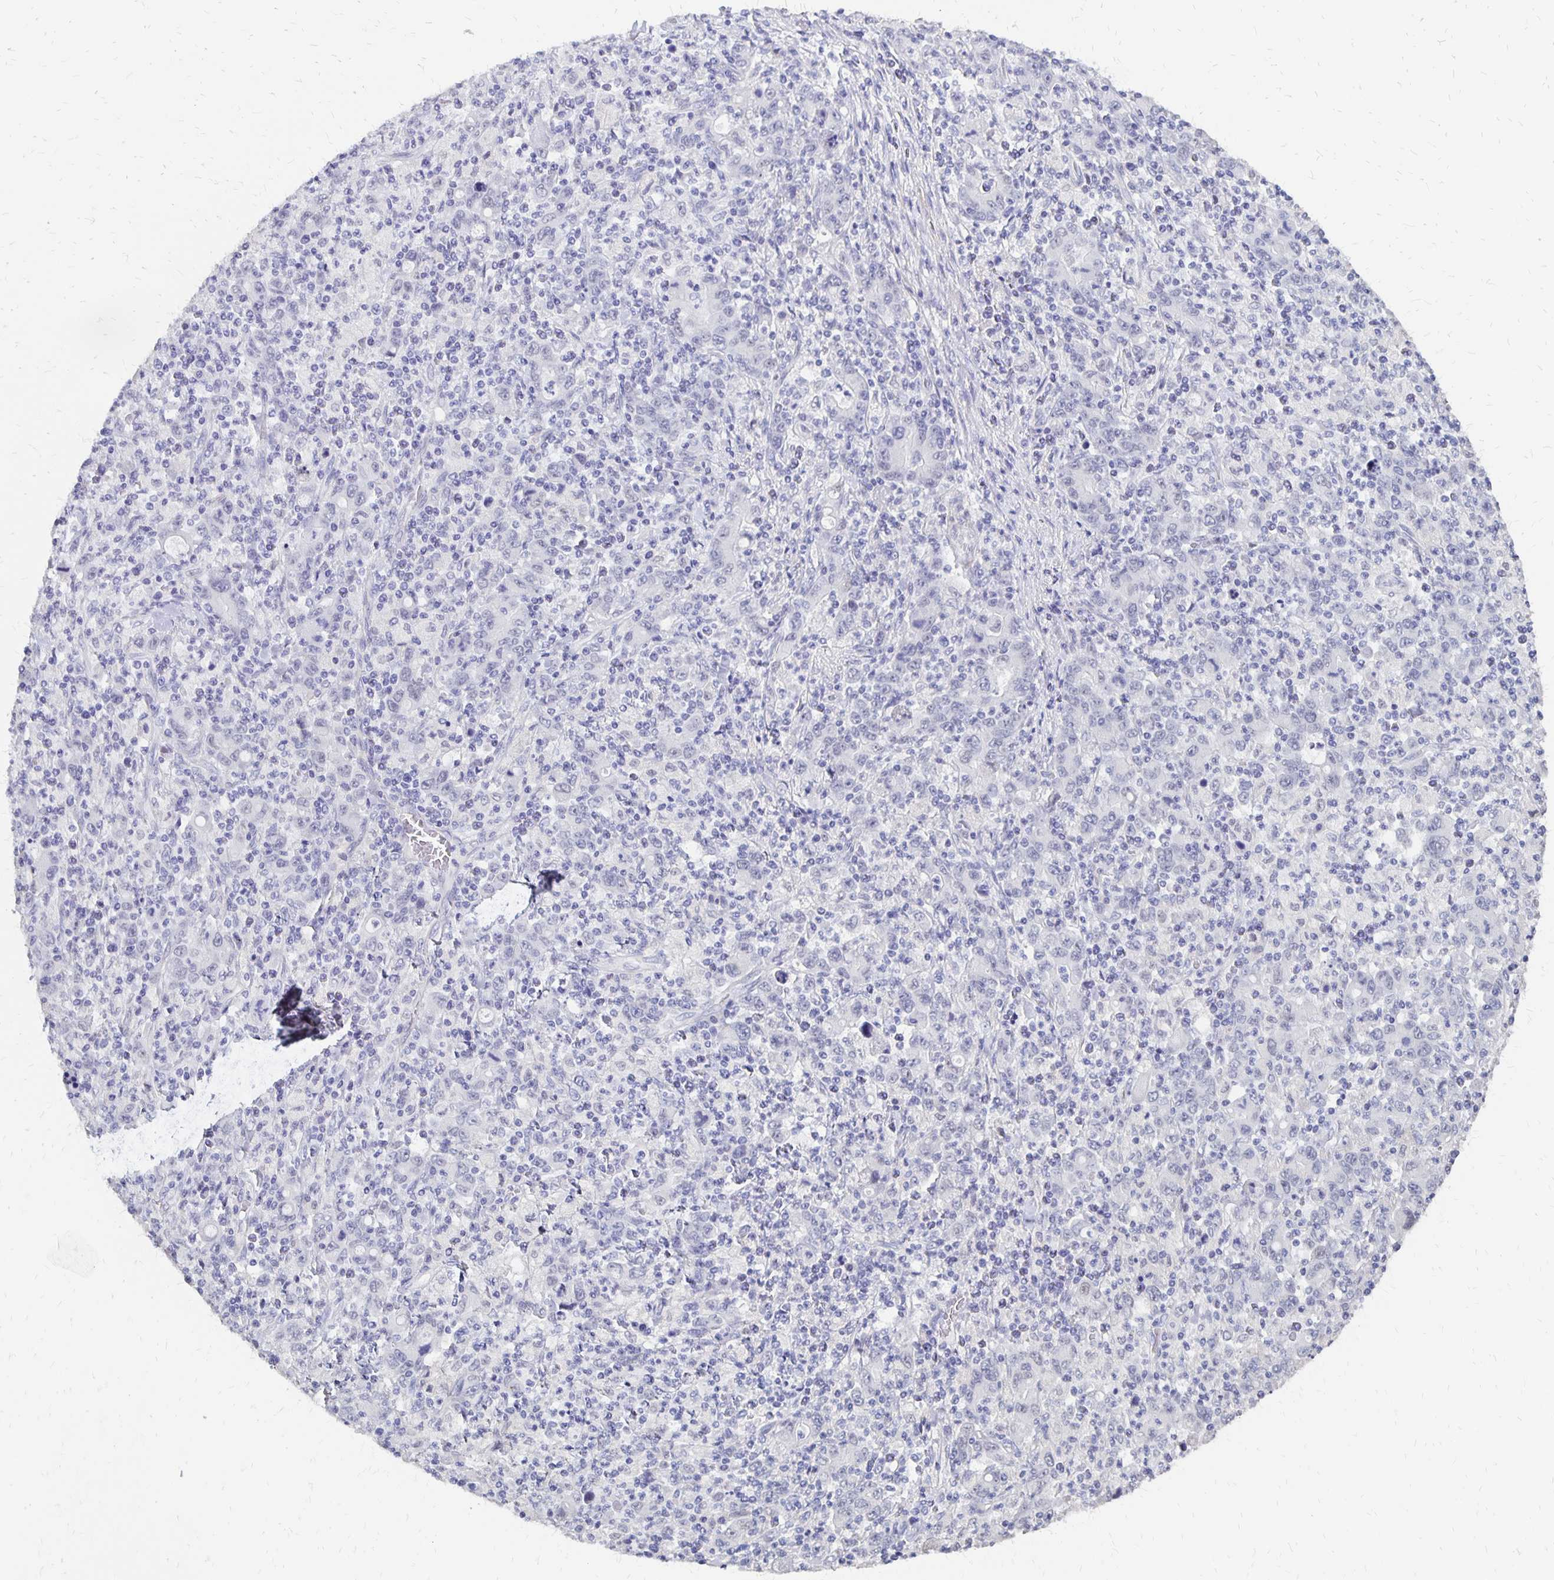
{"staining": {"intensity": "negative", "quantity": "none", "location": "none"}, "tissue": "stomach cancer", "cell_type": "Tumor cells", "image_type": "cancer", "snomed": [{"axis": "morphology", "description": "Adenocarcinoma, NOS"}, {"axis": "topography", "description": "Stomach, upper"}], "caption": "DAB immunohistochemical staining of human stomach adenocarcinoma shows no significant staining in tumor cells.", "gene": "ATOSB", "patient": {"sex": "male", "age": 69}}